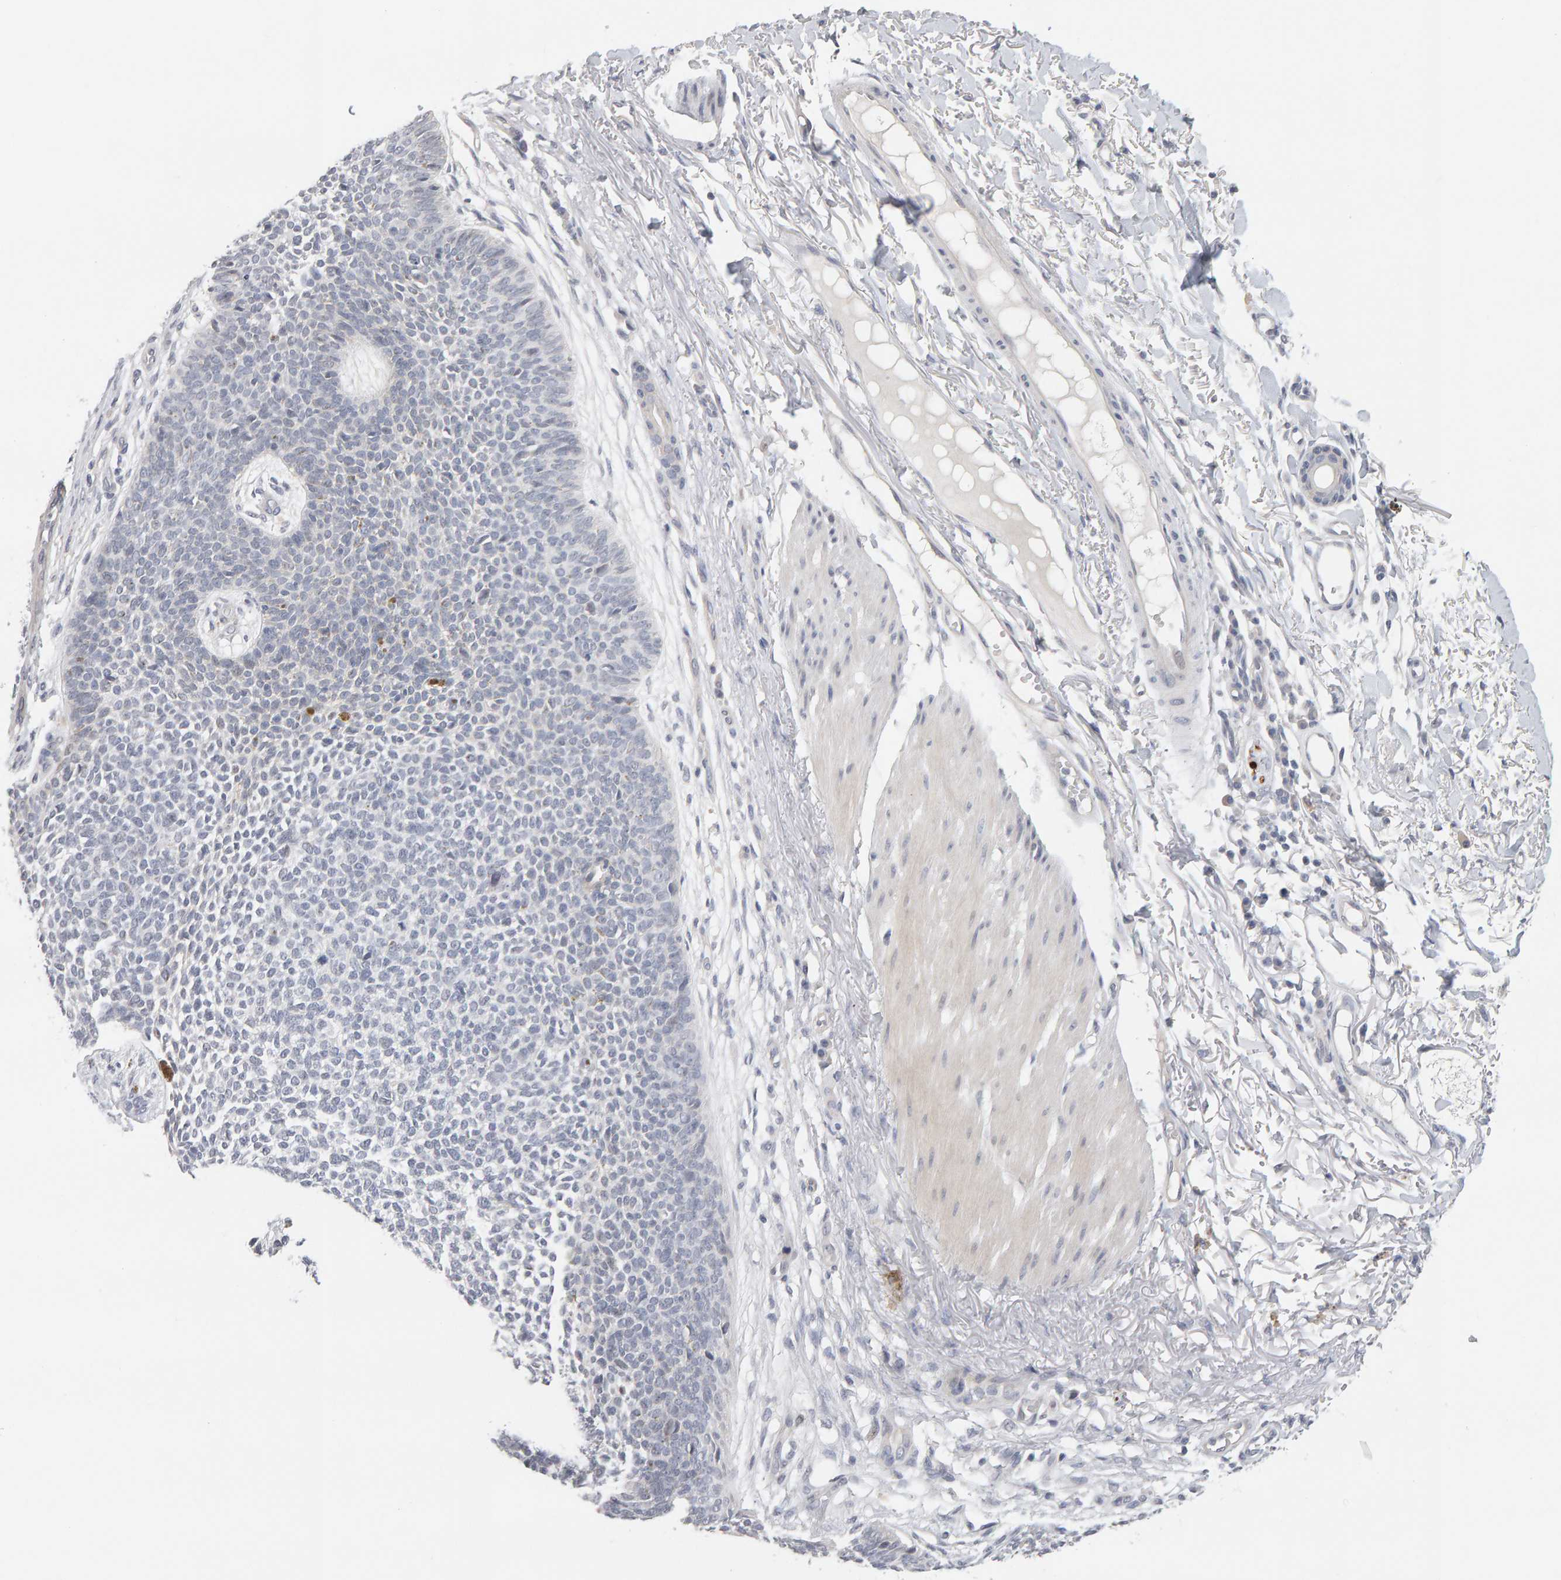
{"staining": {"intensity": "negative", "quantity": "none", "location": "none"}, "tissue": "skin cancer", "cell_type": "Tumor cells", "image_type": "cancer", "snomed": [{"axis": "morphology", "description": "Basal cell carcinoma"}, {"axis": "topography", "description": "Skin"}], "caption": "Immunohistochemical staining of skin cancer (basal cell carcinoma) demonstrates no significant expression in tumor cells.", "gene": "HNF4A", "patient": {"sex": "female", "age": 84}}